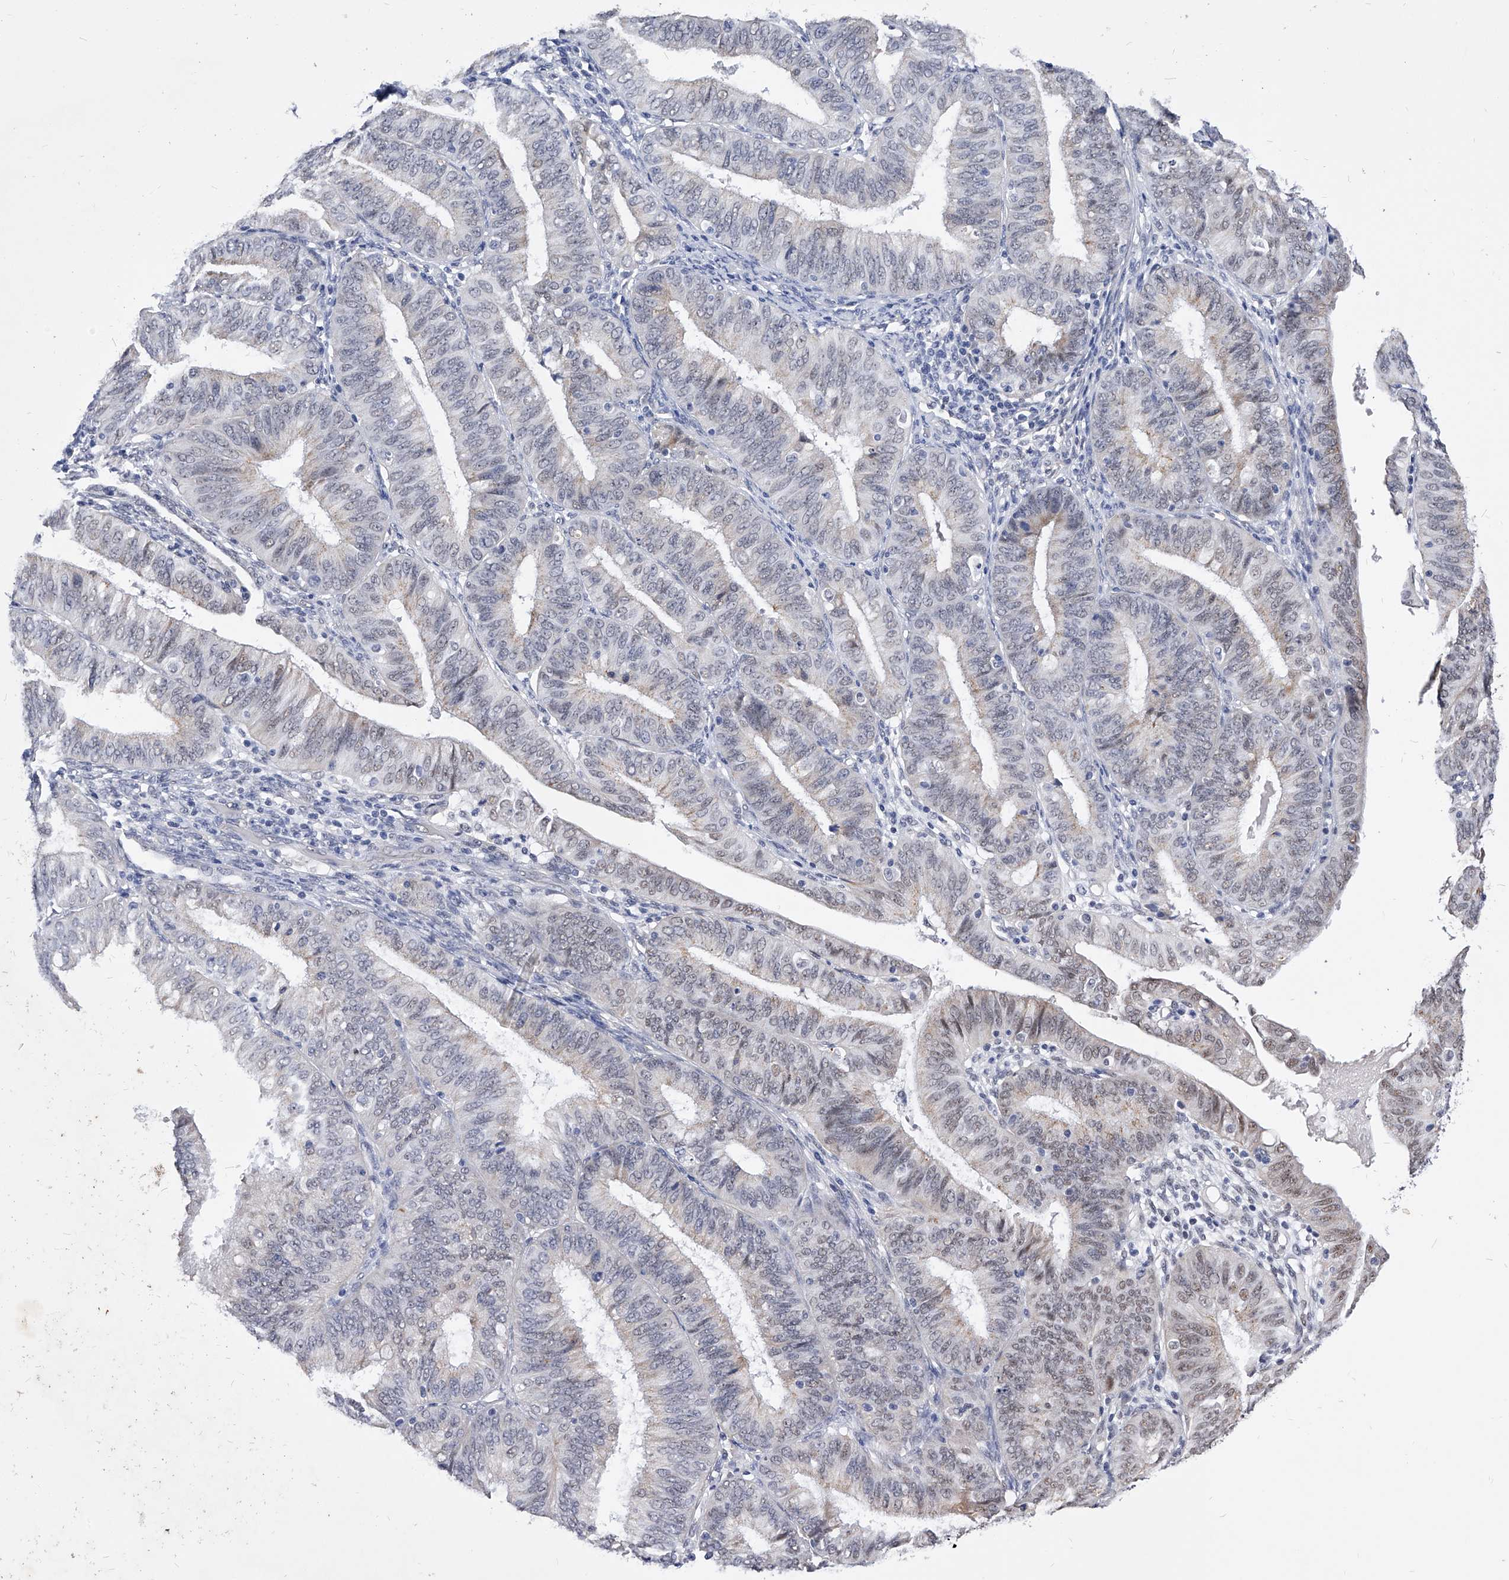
{"staining": {"intensity": "weak", "quantity": "25%-75%", "location": "nuclear"}, "tissue": "endometrial cancer", "cell_type": "Tumor cells", "image_type": "cancer", "snomed": [{"axis": "morphology", "description": "Adenocarcinoma, NOS"}, {"axis": "topography", "description": "Endometrium"}], "caption": "A photomicrograph showing weak nuclear positivity in approximately 25%-75% of tumor cells in endometrial cancer (adenocarcinoma), as visualized by brown immunohistochemical staining.", "gene": "ZNF529", "patient": {"sex": "female", "age": 51}}